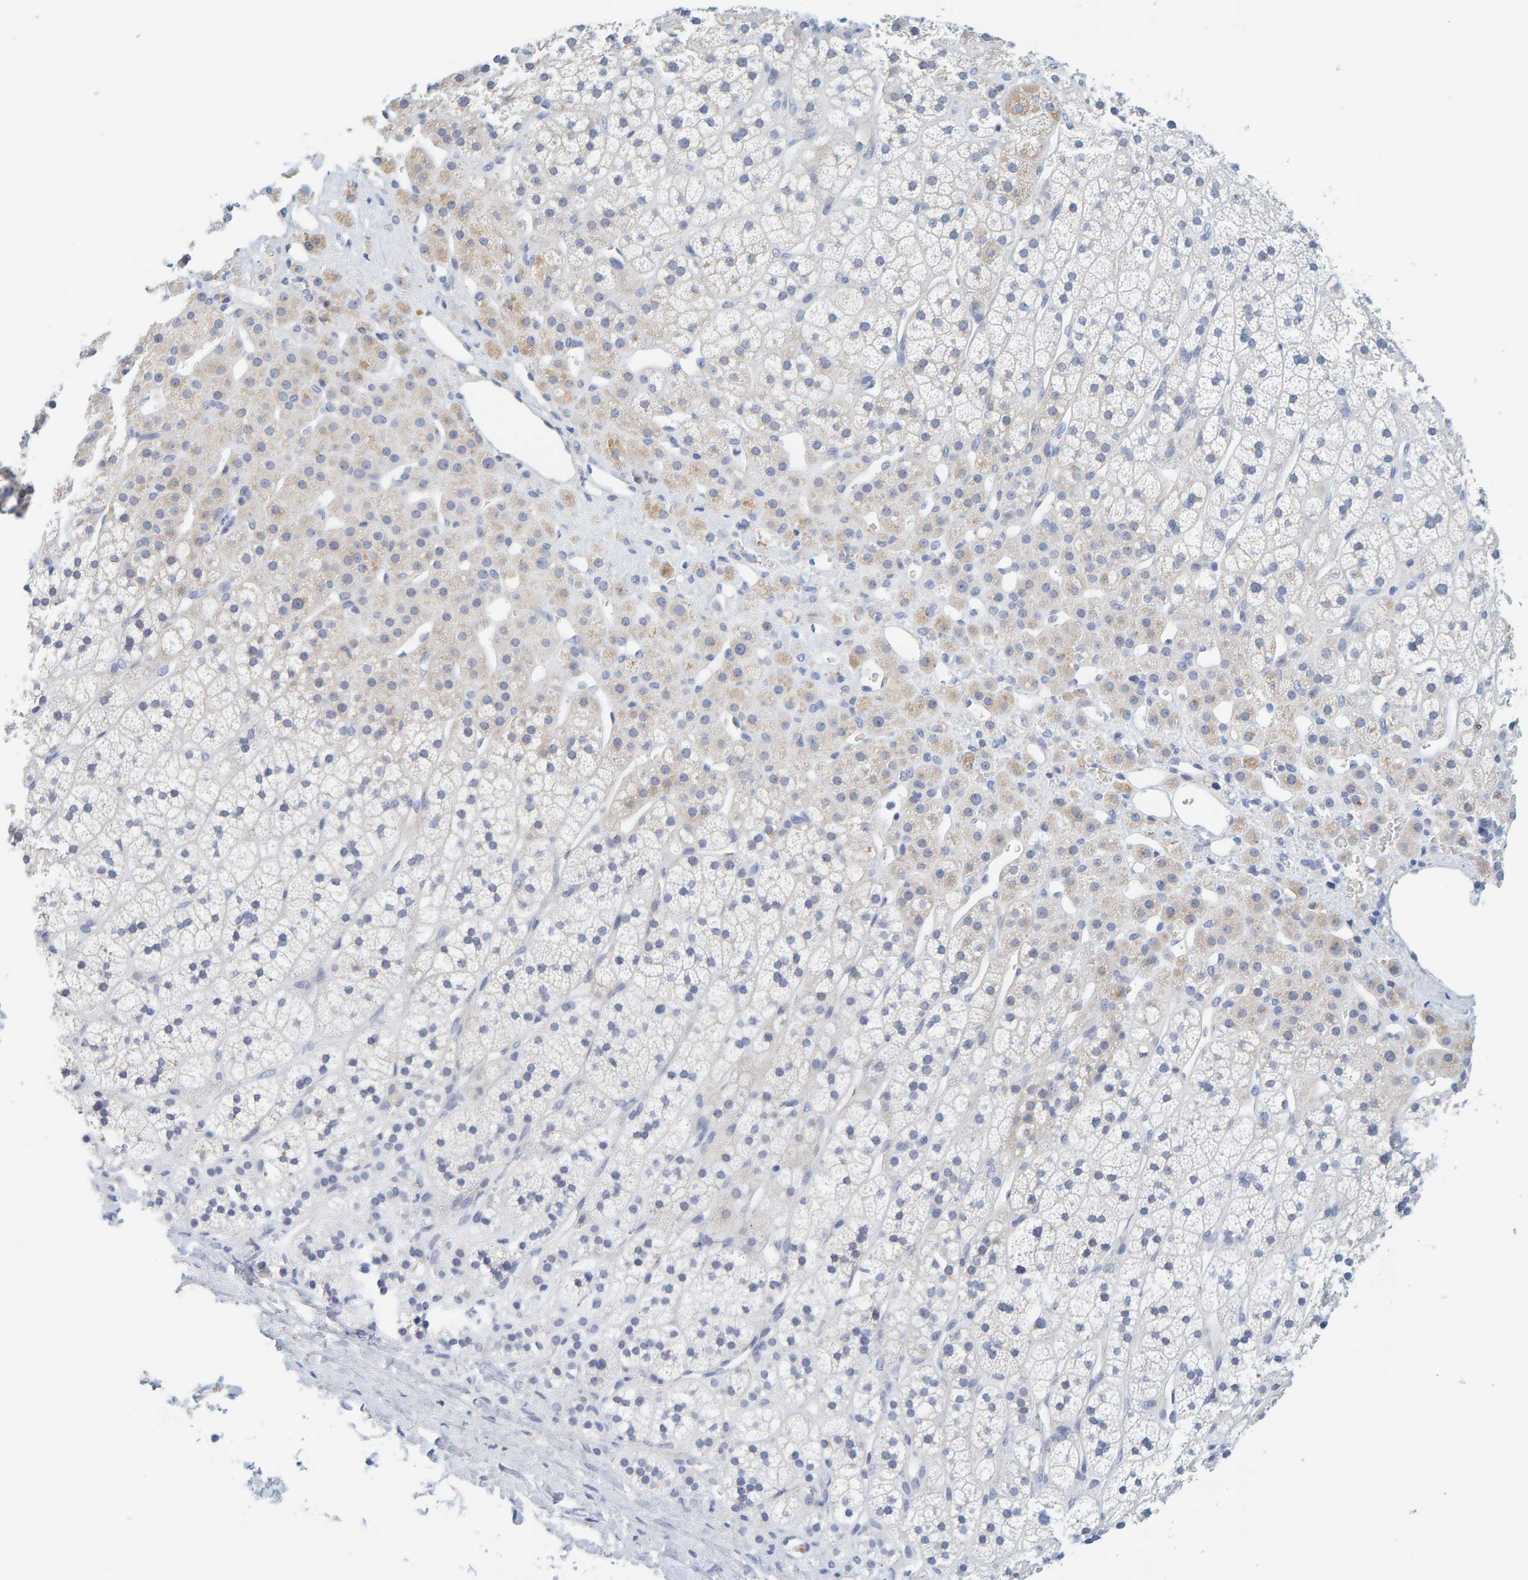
{"staining": {"intensity": "negative", "quantity": "none", "location": "none"}, "tissue": "adrenal gland", "cell_type": "Glandular cells", "image_type": "normal", "snomed": [{"axis": "morphology", "description": "Normal tissue, NOS"}, {"axis": "topography", "description": "Adrenal gland"}], "caption": "IHC image of unremarkable human adrenal gland stained for a protein (brown), which displays no expression in glandular cells.", "gene": "MOG", "patient": {"sex": "male", "age": 56}}